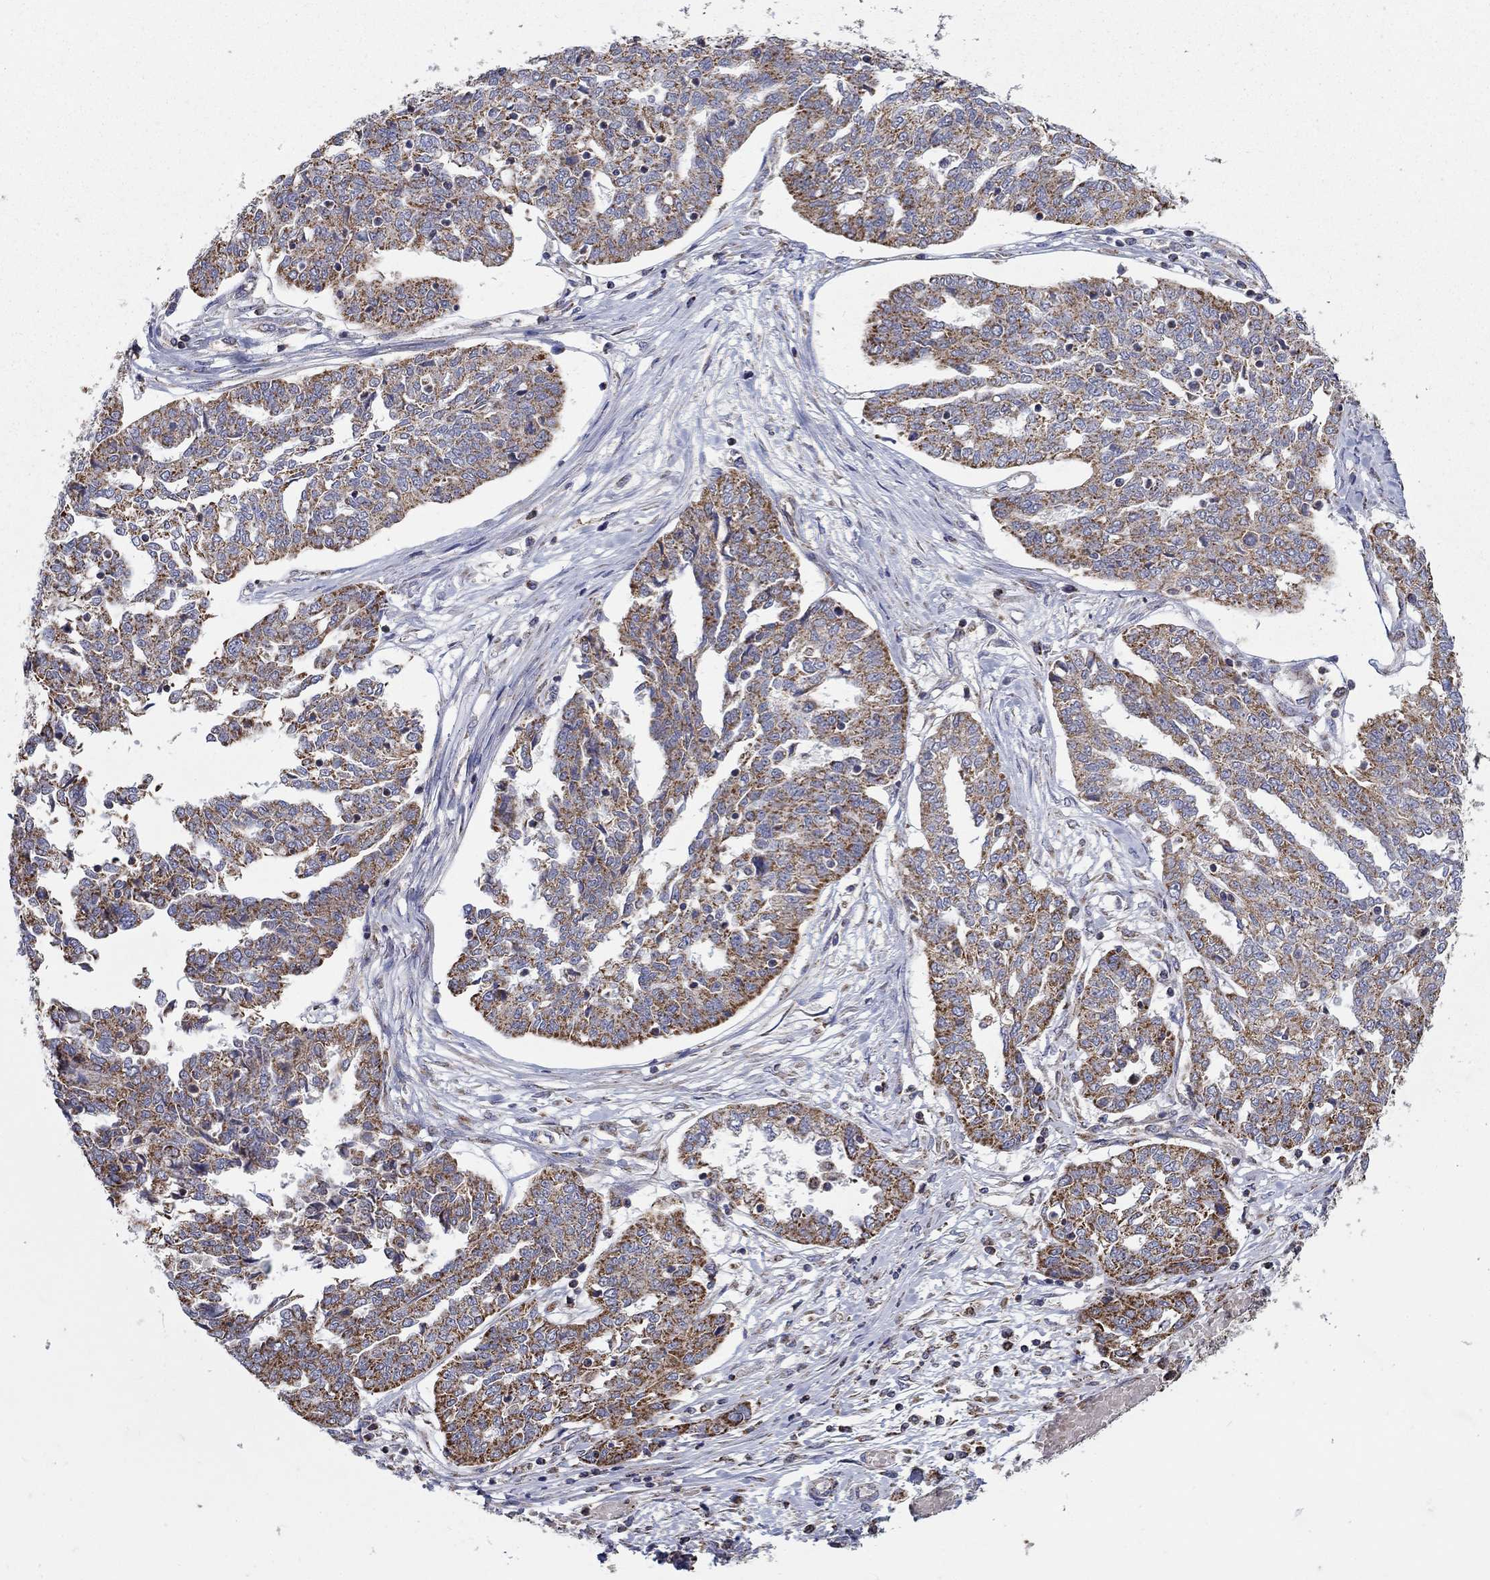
{"staining": {"intensity": "moderate", "quantity": ">75%", "location": "cytoplasmic/membranous"}, "tissue": "ovarian cancer", "cell_type": "Tumor cells", "image_type": "cancer", "snomed": [{"axis": "morphology", "description": "Cystadenocarcinoma, serous, NOS"}, {"axis": "topography", "description": "Ovary"}], "caption": "A brown stain highlights moderate cytoplasmic/membranous expression of a protein in ovarian cancer (serous cystadenocarcinoma) tumor cells. (brown staining indicates protein expression, while blue staining denotes nuclei).", "gene": "HPS5", "patient": {"sex": "female", "age": 67}}